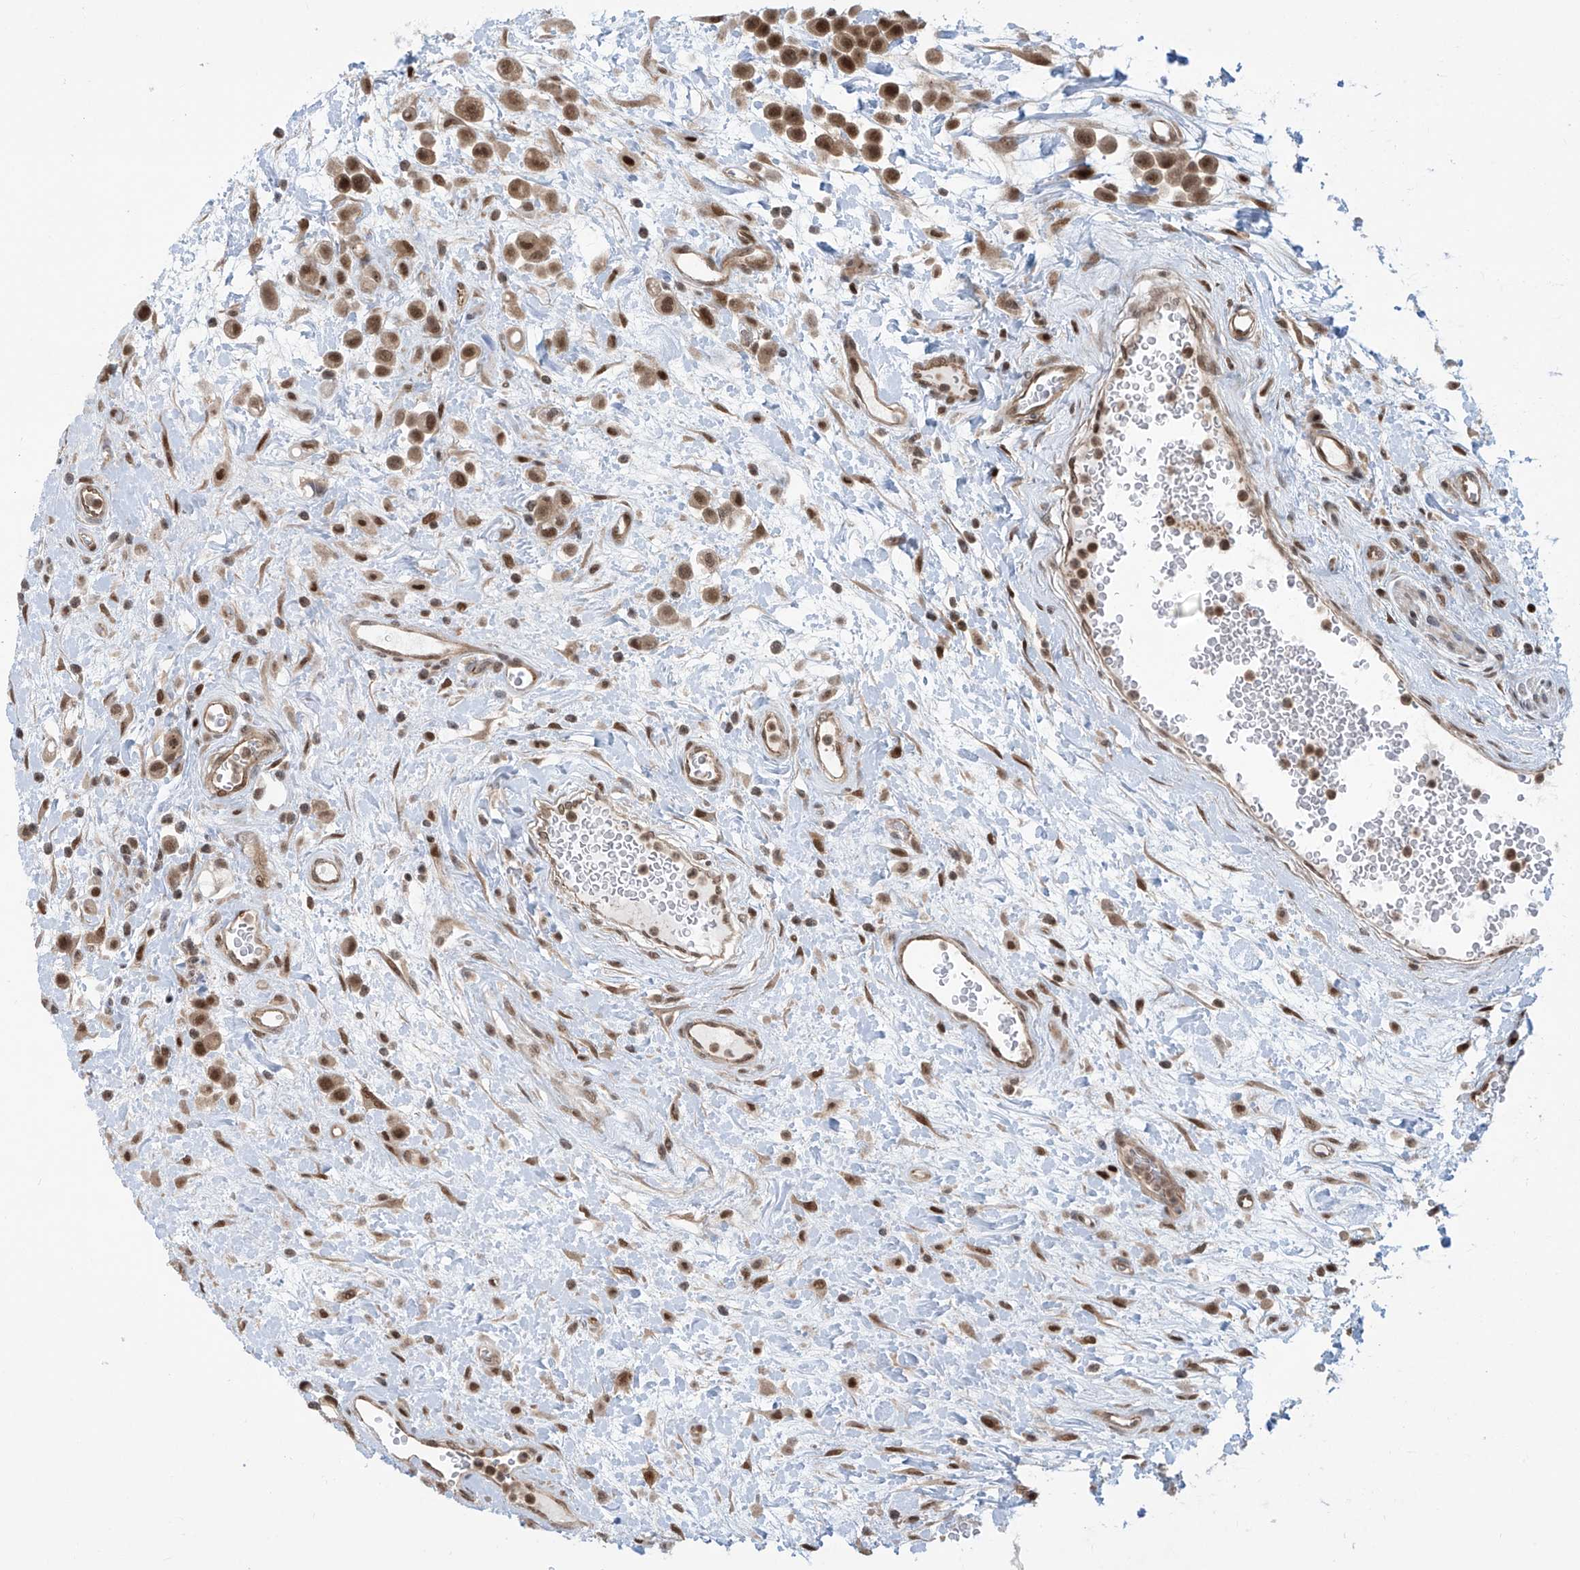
{"staining": {"intensity": "moderate", "quantity": ">75%", "location": "cytoplasmic/membranous,nuclear"}, "tissue": "urothelial cancer", "cell_type": "Tumor cells", "image_type": "cancer", "snomed": [{"axis": "morphology", "description": "Urothelial carcinoma, High grade"}, {"axis": "topography", "description": "Urinary bladder"}], "caption": "About >75% of tumor cells in human urothelial cancer show moderate cytoplasmic/membranous and nuclear protein expression as visualized by brown immunohistochemical staining.", "gene": "LAGE3", "patient": {"sex": "male", "age": 50}}